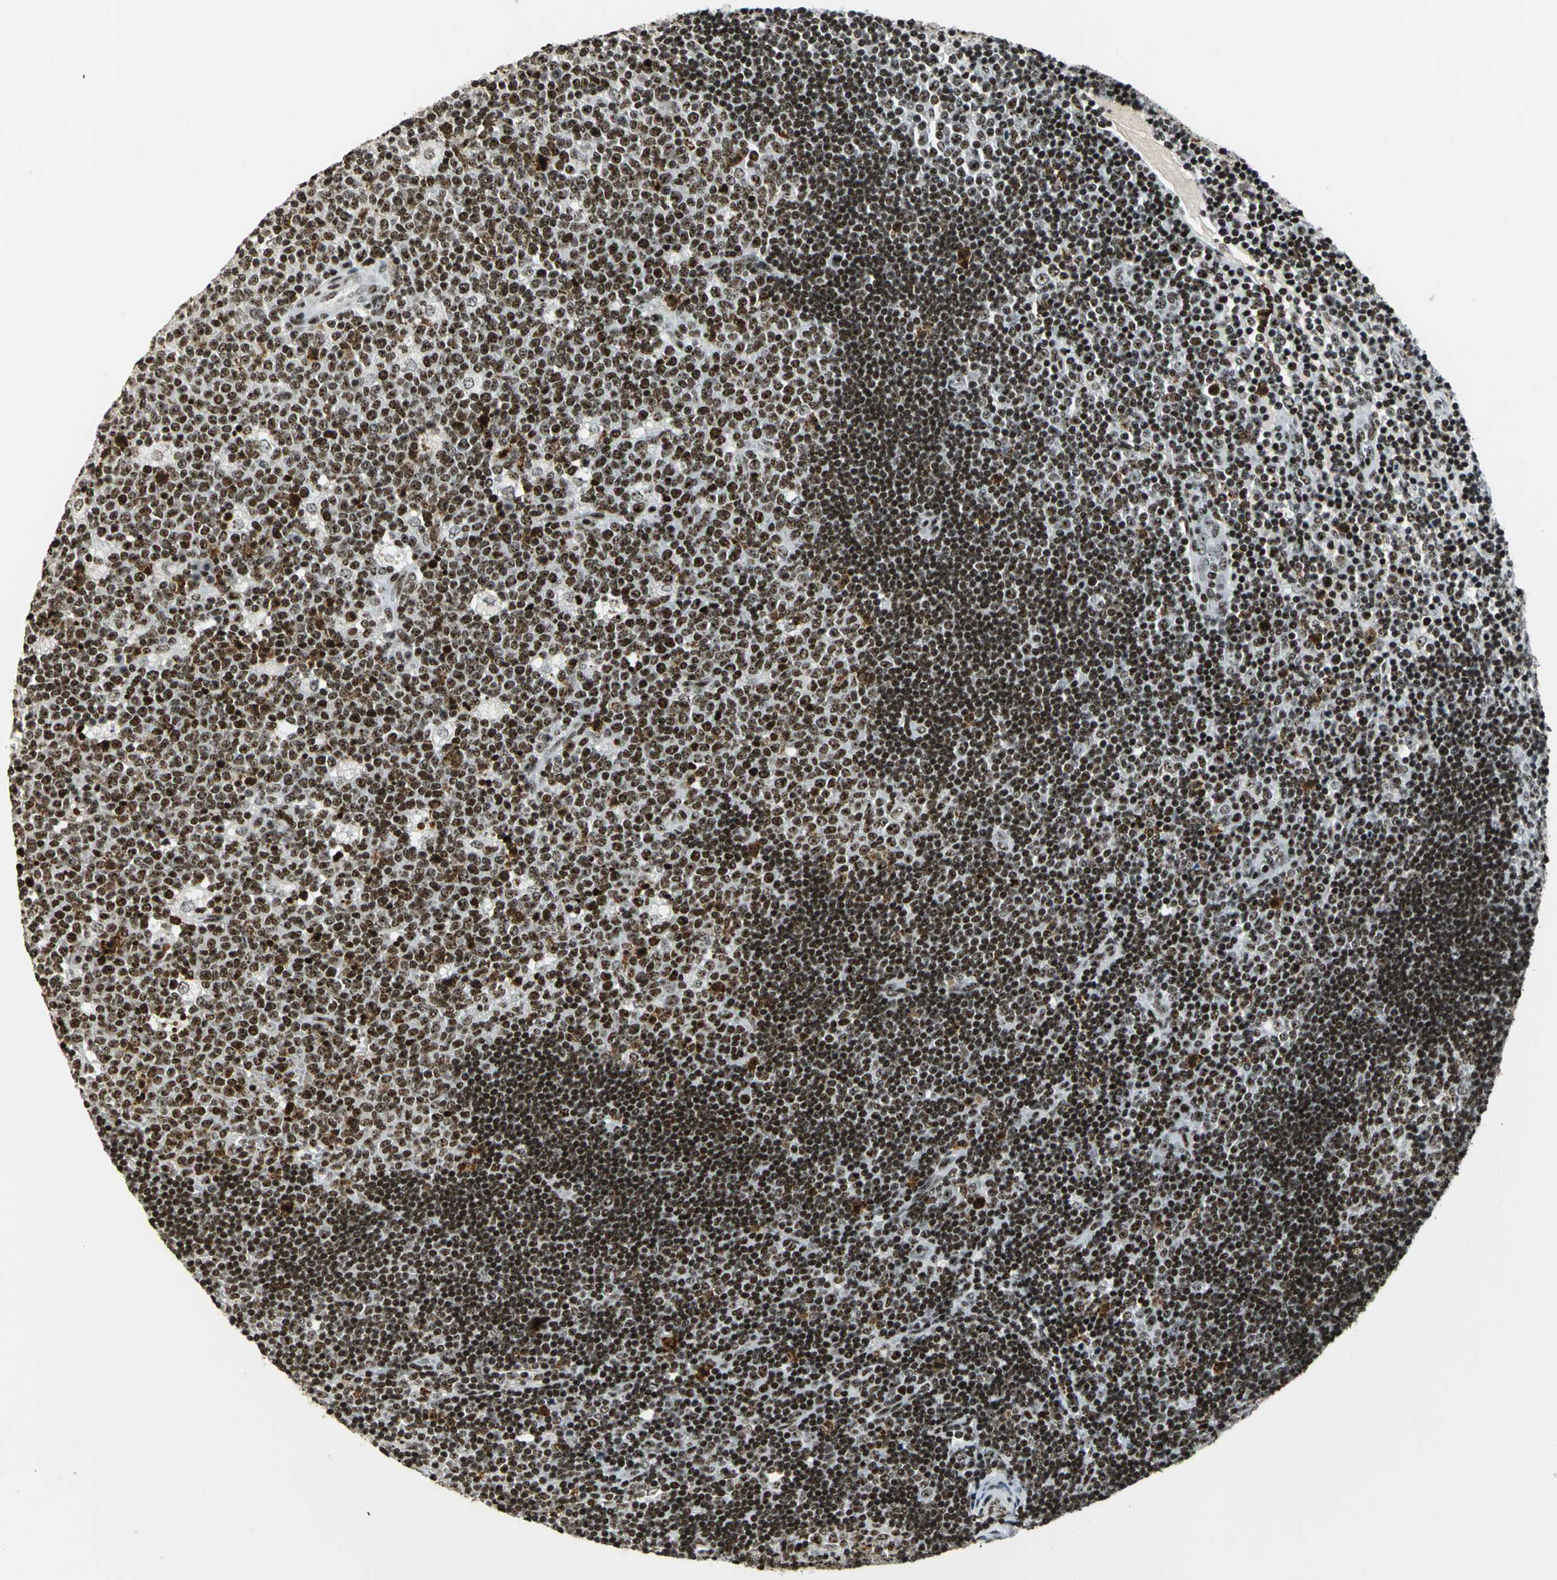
{"staining": {"intensity": "strong", "quantity": ">75%", "location": "nuclear"}, "tissue": "lymph node", "cell_type": "Germinal center cells", "image_type": "normal", "snomed": [{"axis": "morphology", "description": "Normal tissue, NOS"}, {"axis": "topography", "description": "Lymph node"}, {"axis": "topography", "description": "Salivary gland"}], "caption": "IHC (DAB (3,3'-diaminobenzidine)) staining of unremarkable human lymph node reveals strong nuclear protein positivity in about >75% of germinal center cells. (Brightfield microscopy of DAB IHC at high magnification).", "gene": "UBTF", "patient": {"sex": "male", "age": 8}}